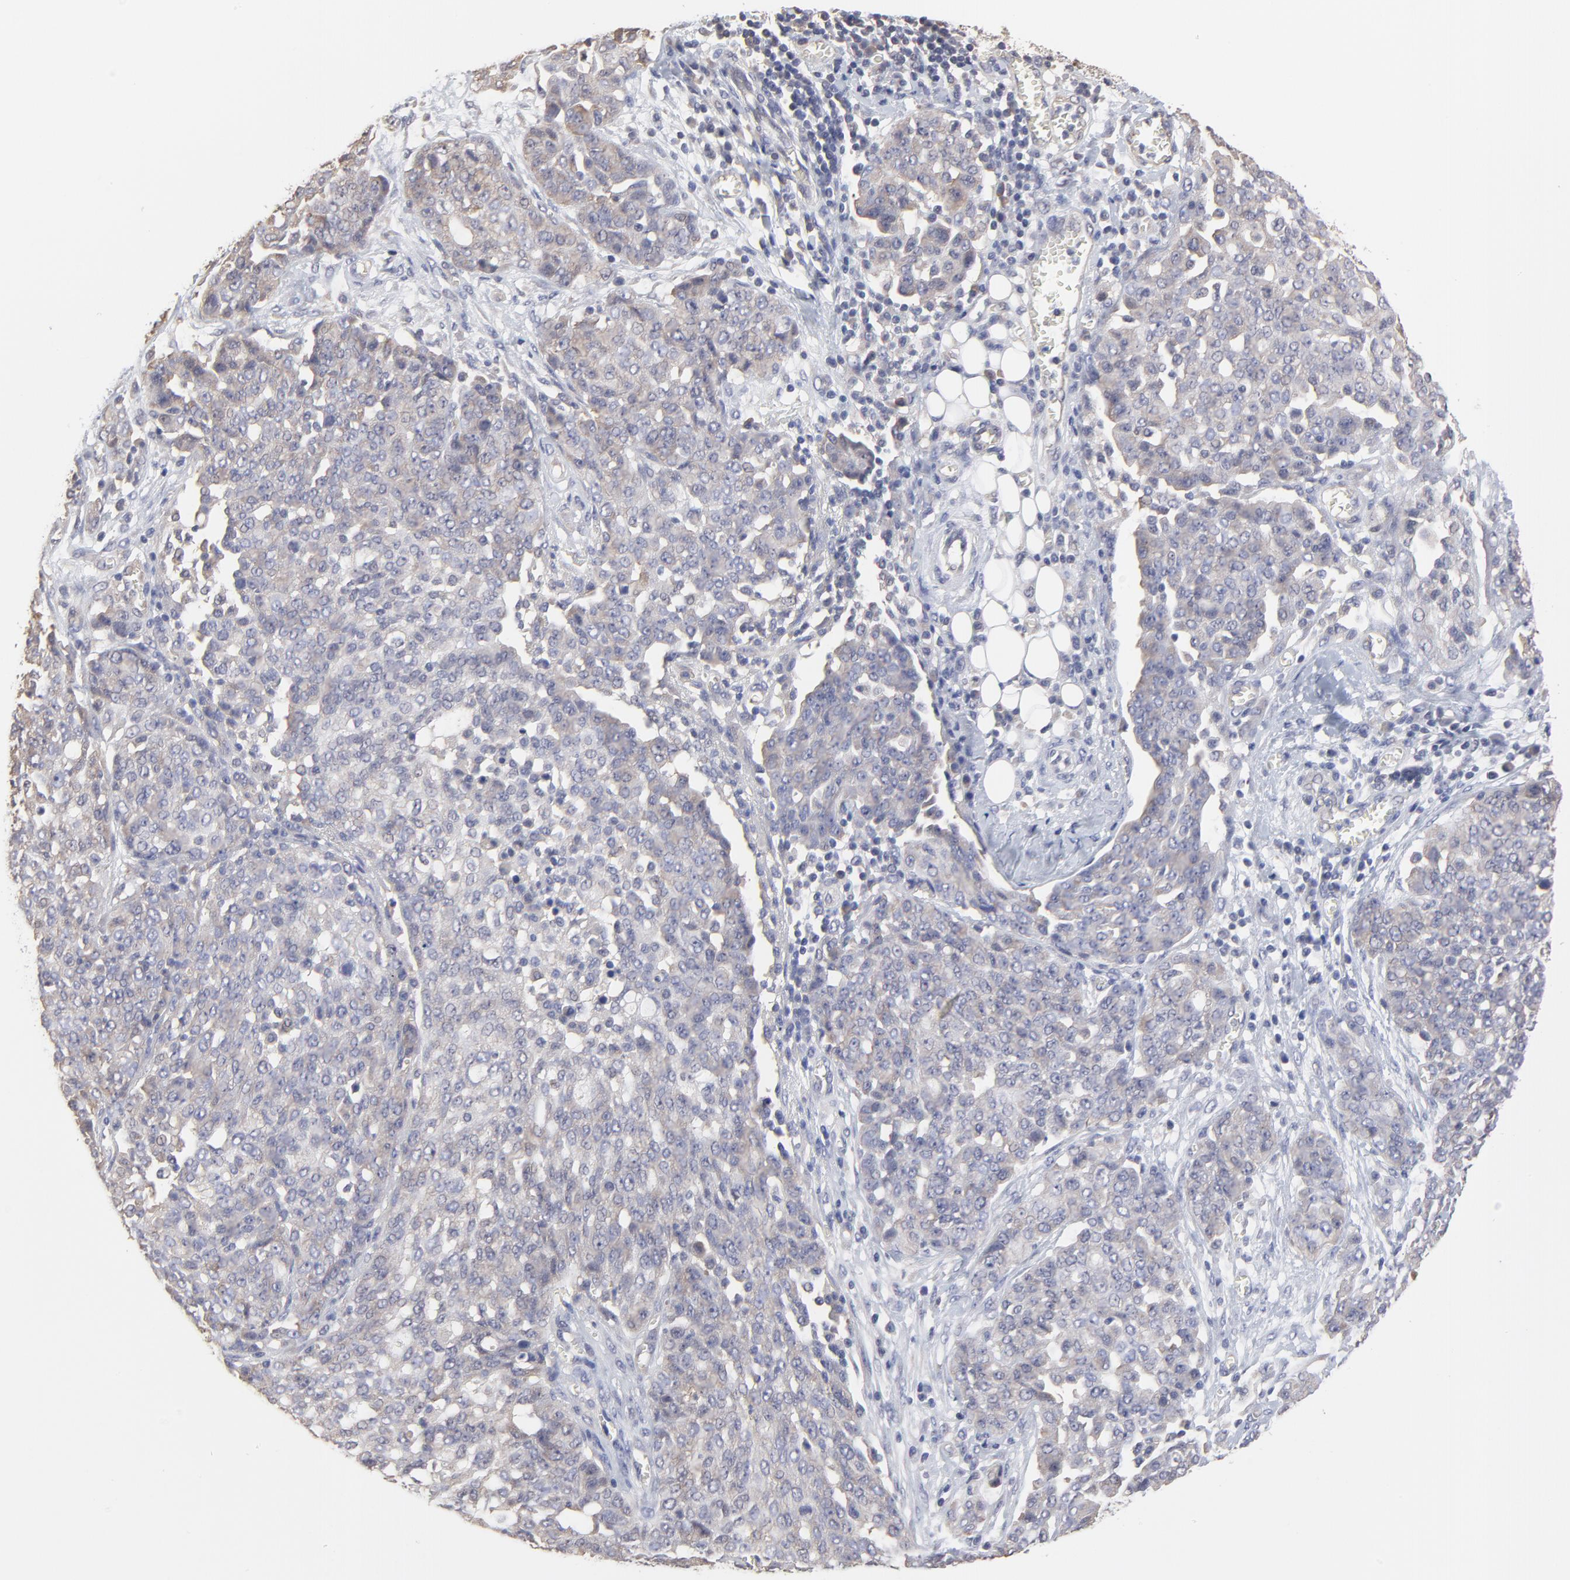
{"staining": {"intensity": "weak", "quantity": "25%-75%", "location": "cytoplasmic/membranous"}, "tissue": "ovarian cancer", "cell_type": "Tumor cells", "image_type": "cancer", "snomed": [{"axis": "morphology", "description": "Cystadenocarcinoma, serous, NOS"}, {"axis": "topography", "description": "Soft tissue"}, {"axis": "topography", "description": "Ovary"}], "caption": "Approximately 25%-75% of tumor cells in human ovarian cancer (serous cystadenocarcinoma) reveal weak cytoplasmic/membranous protein staining as visualized by brown immunohistochemical staining.", "gene": "CCT2", "patient": {"sex": "female", "age": 57}}